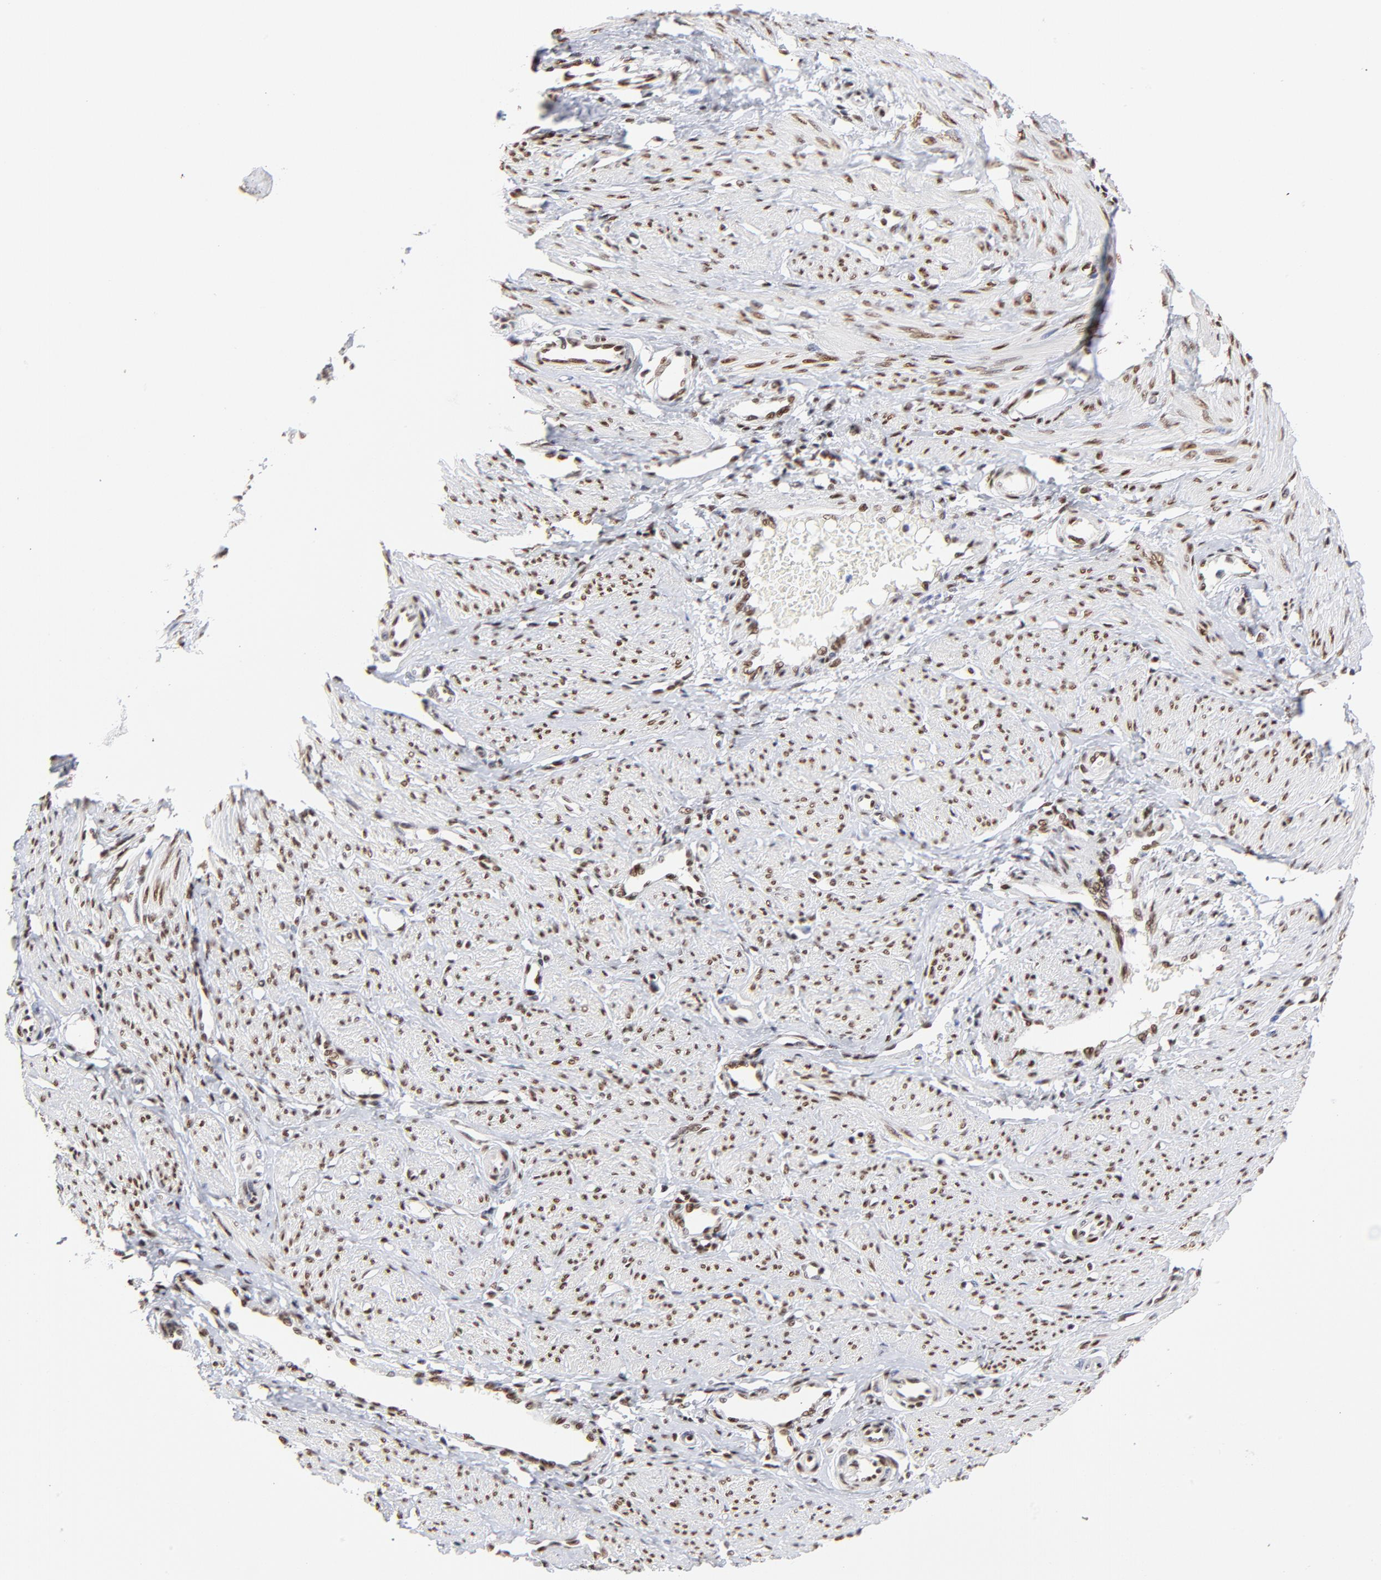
{"staining": {"intensity": "strong", "quantity": ">75%", "location": "nuclear"}, "tissue": "smooth muscle", "cell_type": "Smooth muscle cells", "image_type": "normal", "snomed": [{"axis": "morphology", "description": "Normal tissue, NOS"}, {"axis": "topography", "description": "Smooth muscle"}, {"axis": "topography", "description": "Uterus"}], "caption": "Immunohistochemical staining of benign smooth muscle demonstrates high levels of strong nuclear staining in approximately >75% of smooth muscle cells. The staining was performed using DAB to visualize the protein expression in brown, while the nuclei were stained in blue with hematoxylin (Magnification: 20x).", "gene": "ZMYM3", "patient": {"sex": "female", "age": 39}}